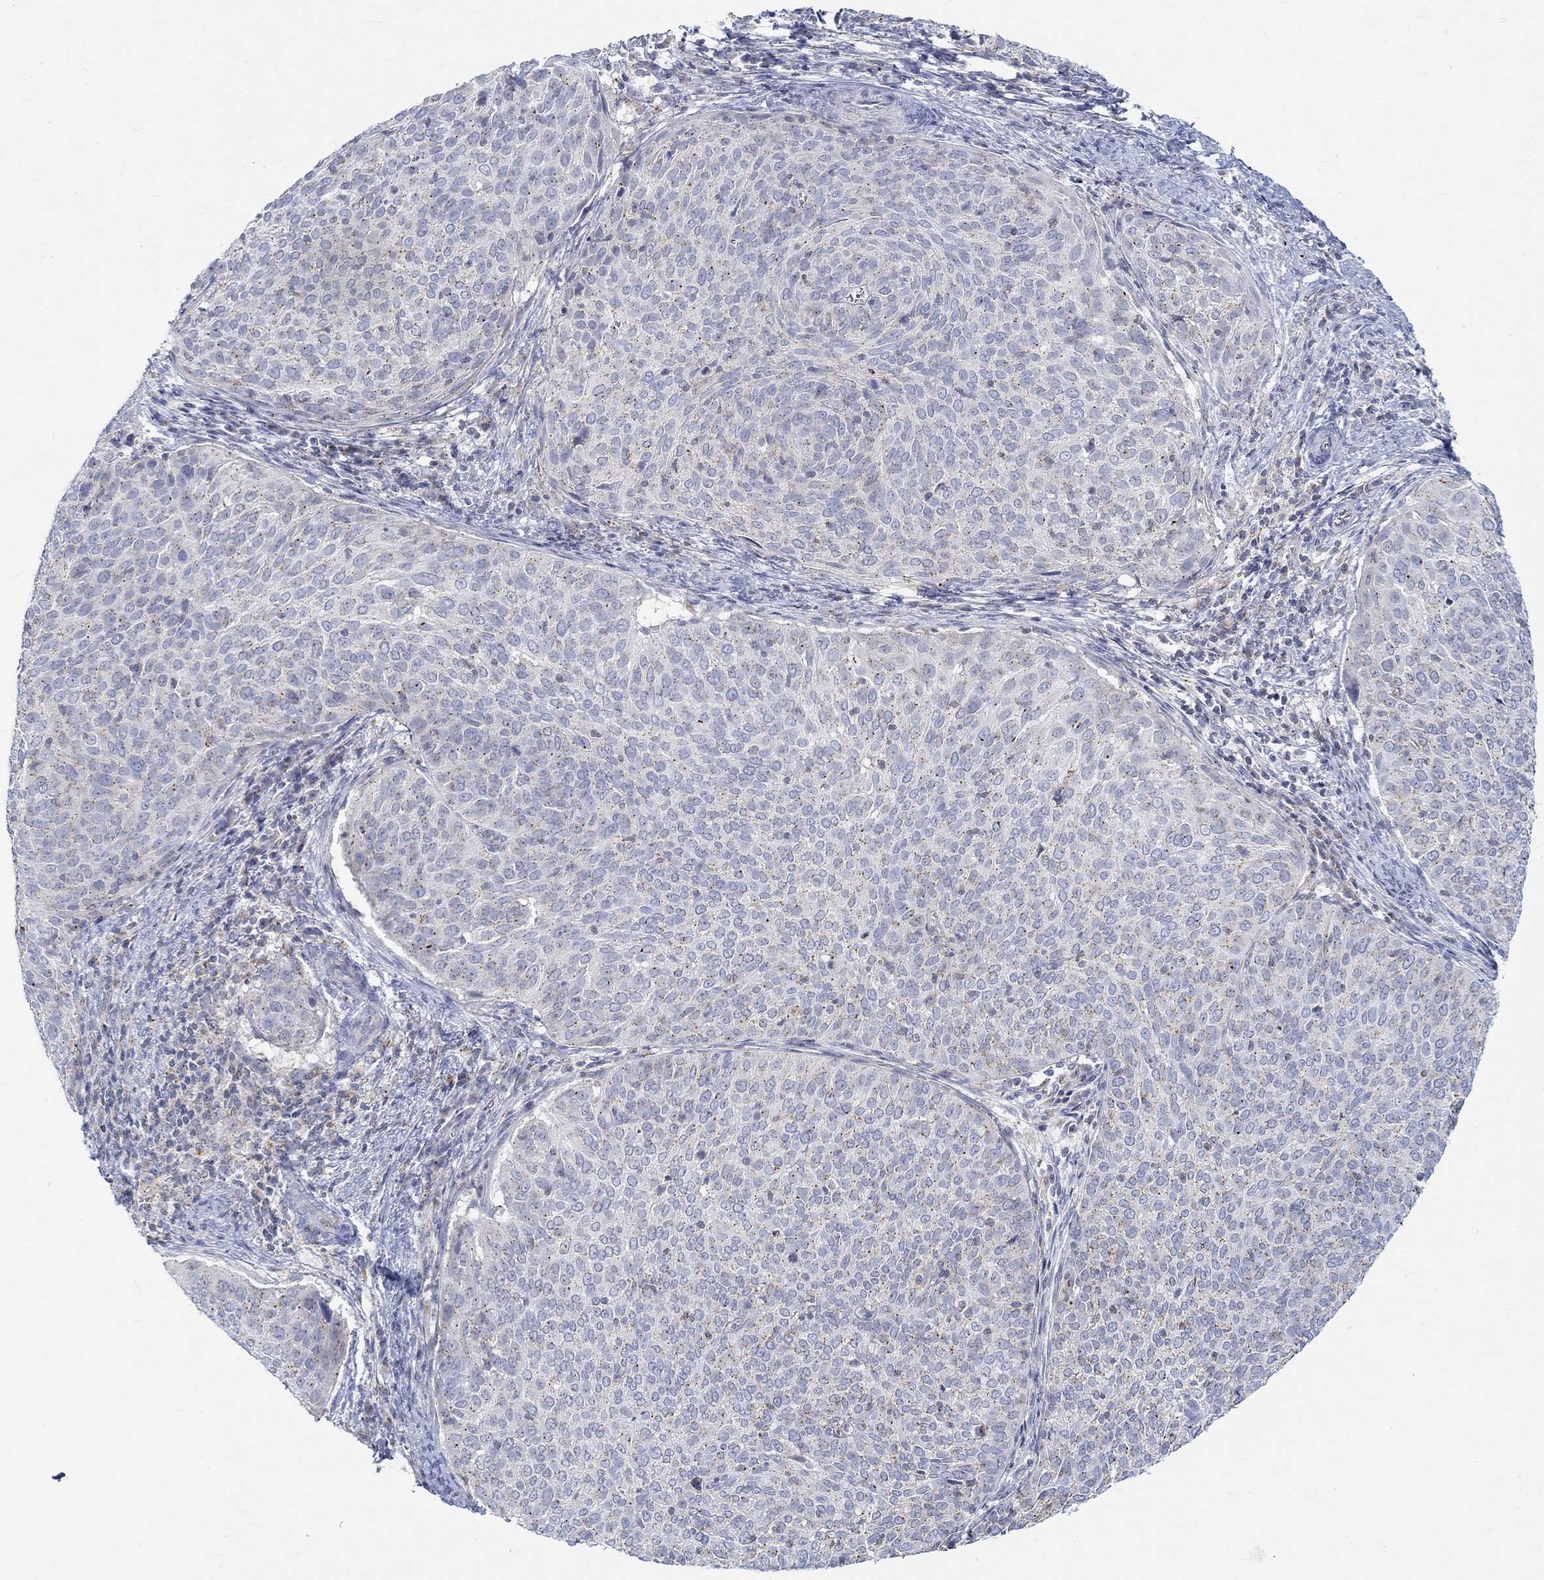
{"staining": {"intensity": "weak", "quantity": "<25%", "location": "cytoplasmic/membranous"}, "tissue": "cervical cancer", "cell_type": "Tumor cells", "image_type": "cancer", "snomed": [{"axis": "morphology", "description": "Squamous cell carcinoma, NOS"}, {"axis": "topography", "description": "Cervix"}], "caption": "Protein analysis of cervical cancer exhibits no significant staining in tumor cells.", "gene": "NAV3", "patient": {"sex": "female", "age": 39}}